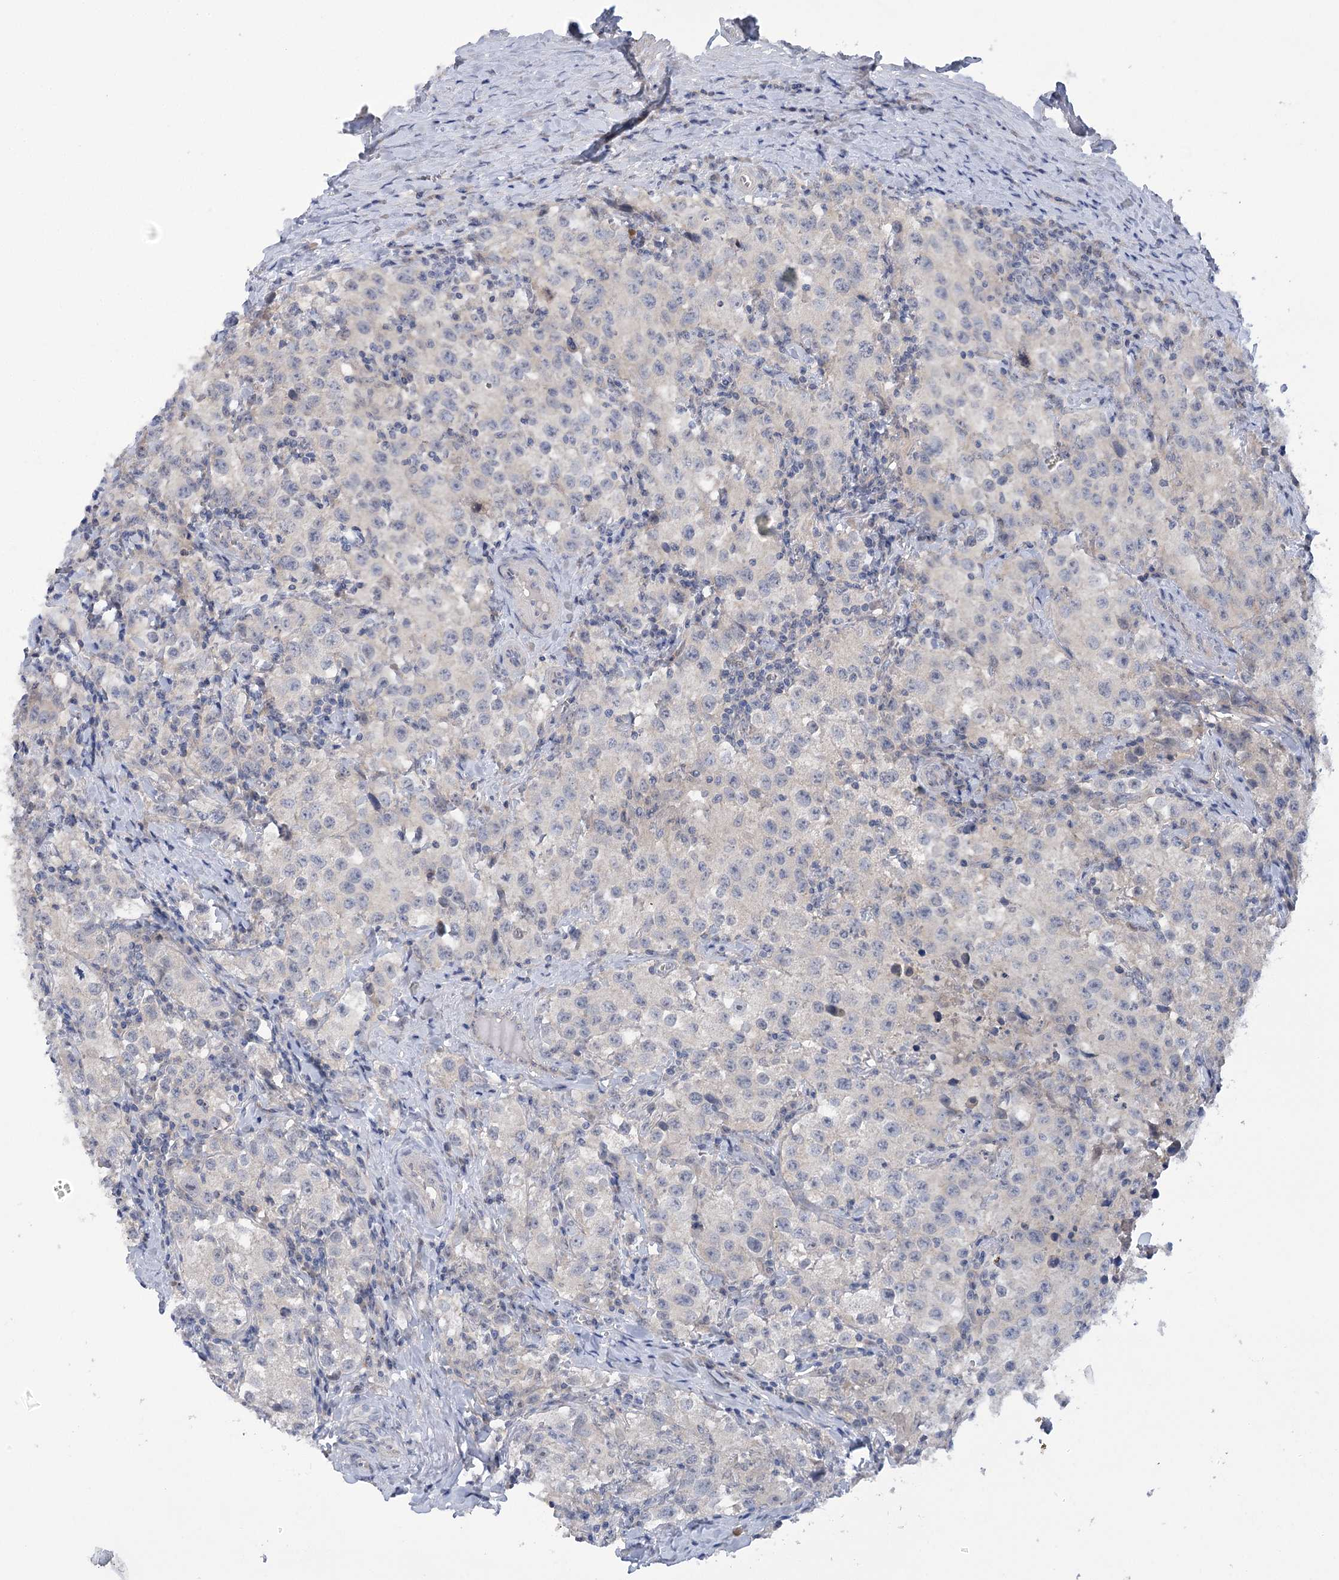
{"staining": {"intensity": "negative", "quantity": "none", "location": "none"}, "tissue": "testis cancer", "cell_type": "Tumor cells", "image_type": "cancer", "snomed": [{"axis": "morphology", "description": "Seminoma, NOS"}, {"axis": "morphology", "description": "Carcinoma, Embryonal, NOS"}, {"axis": "topography", "description": "Testis"}], "caption": "Human testis seminoma stained for a protein using immunohistochemistry (IHC) reveals no staining in tumor cells.", "gene": "DCUN1D1", "patient": {"sex": "male", "age": 43}}